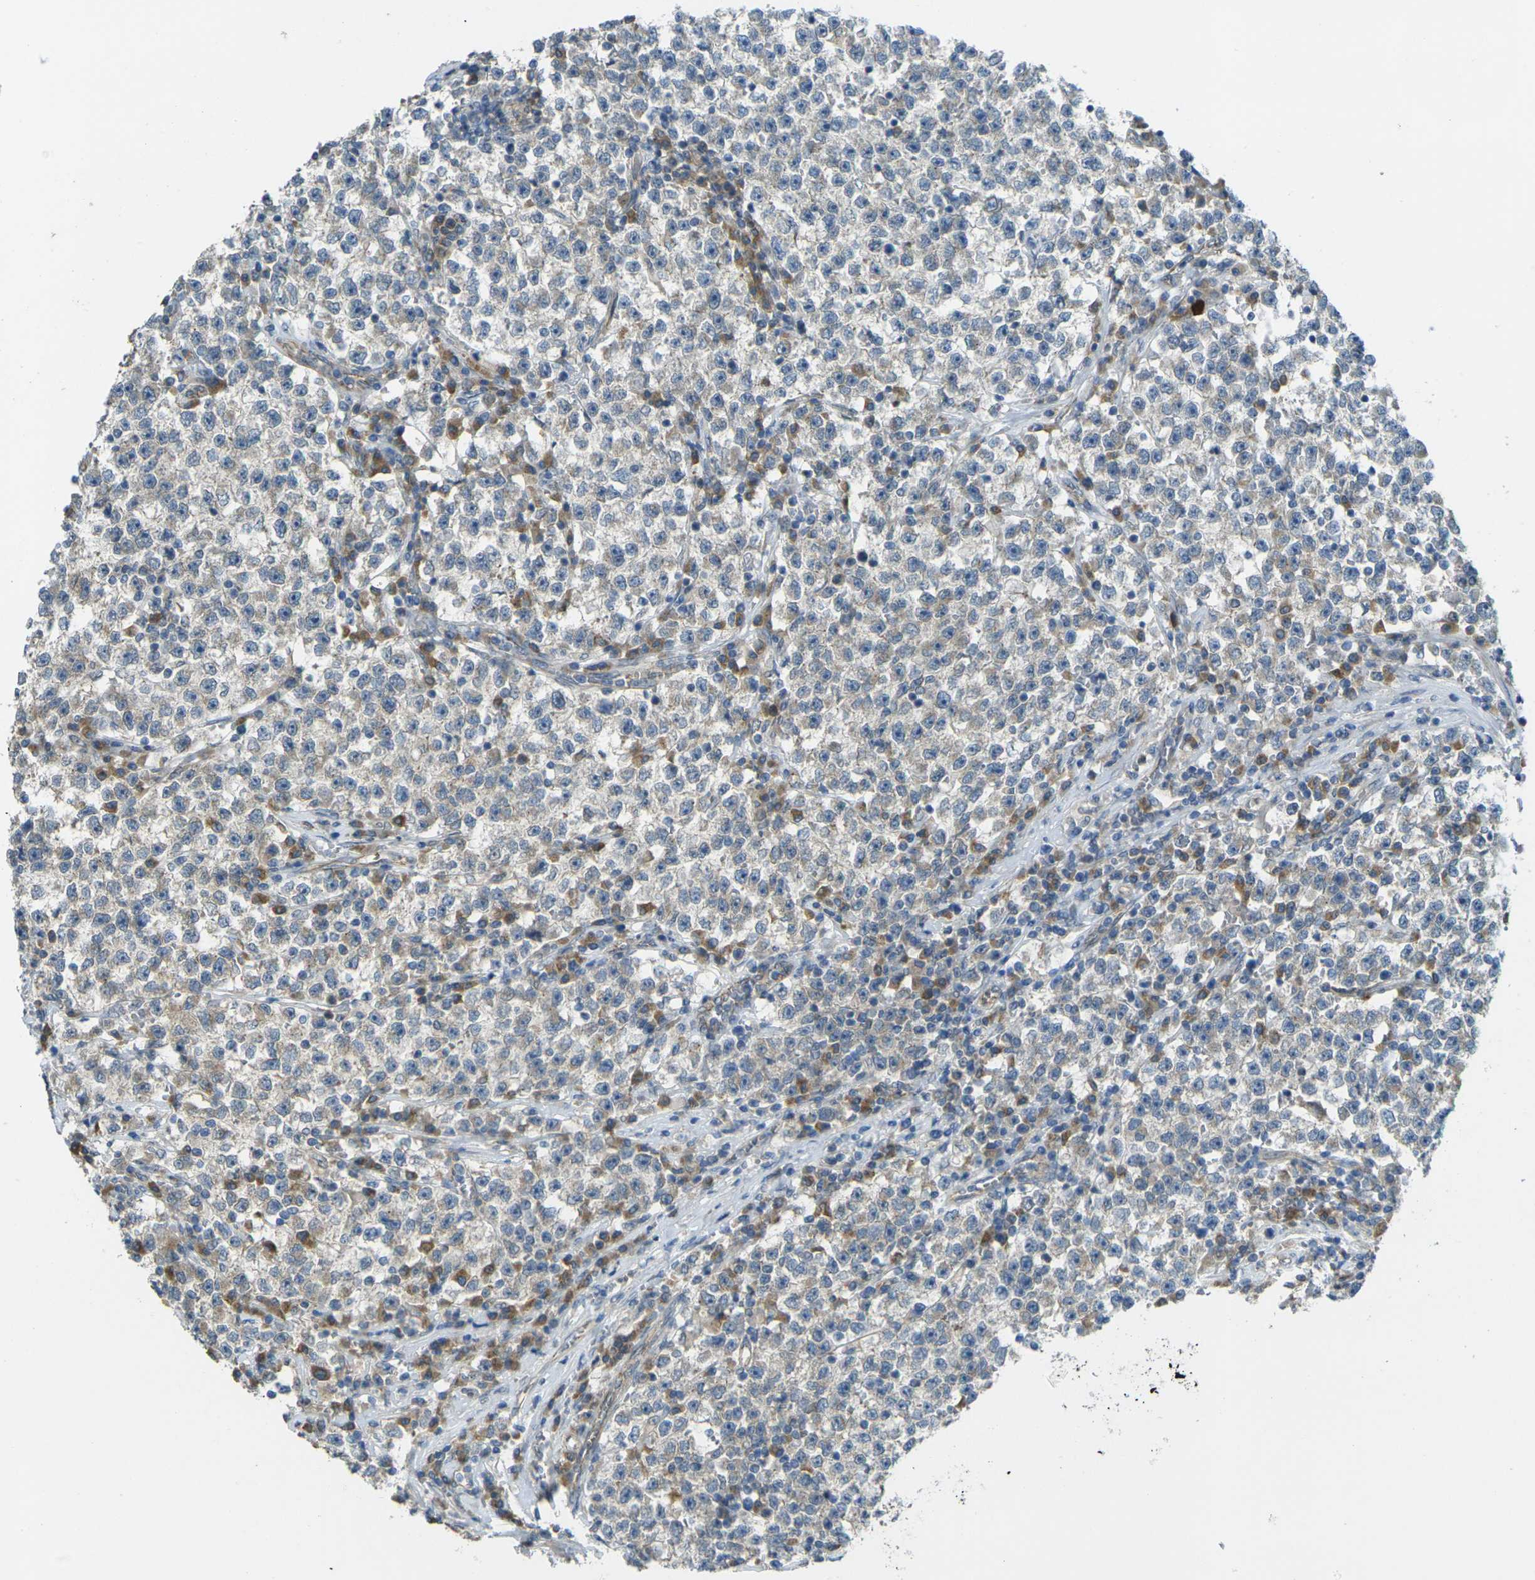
{"staining": {"intensity": "negative", "quantity": "none", "location": "none"}, "tissue": "testis cancer", "cell_type": "Tumor cells", "image_type": "cancer", "snomed": [{"axis": "morphology", "description": "Seminoma, NOS"}, {"axis": "topography", "description": "Testis"}], "caption": "This is an IHC micrograph of human testis seminoma. There is no expression in tumor cells.", "gene": "RHBDD1", "patient": {"sex": "male", "age": 22}}